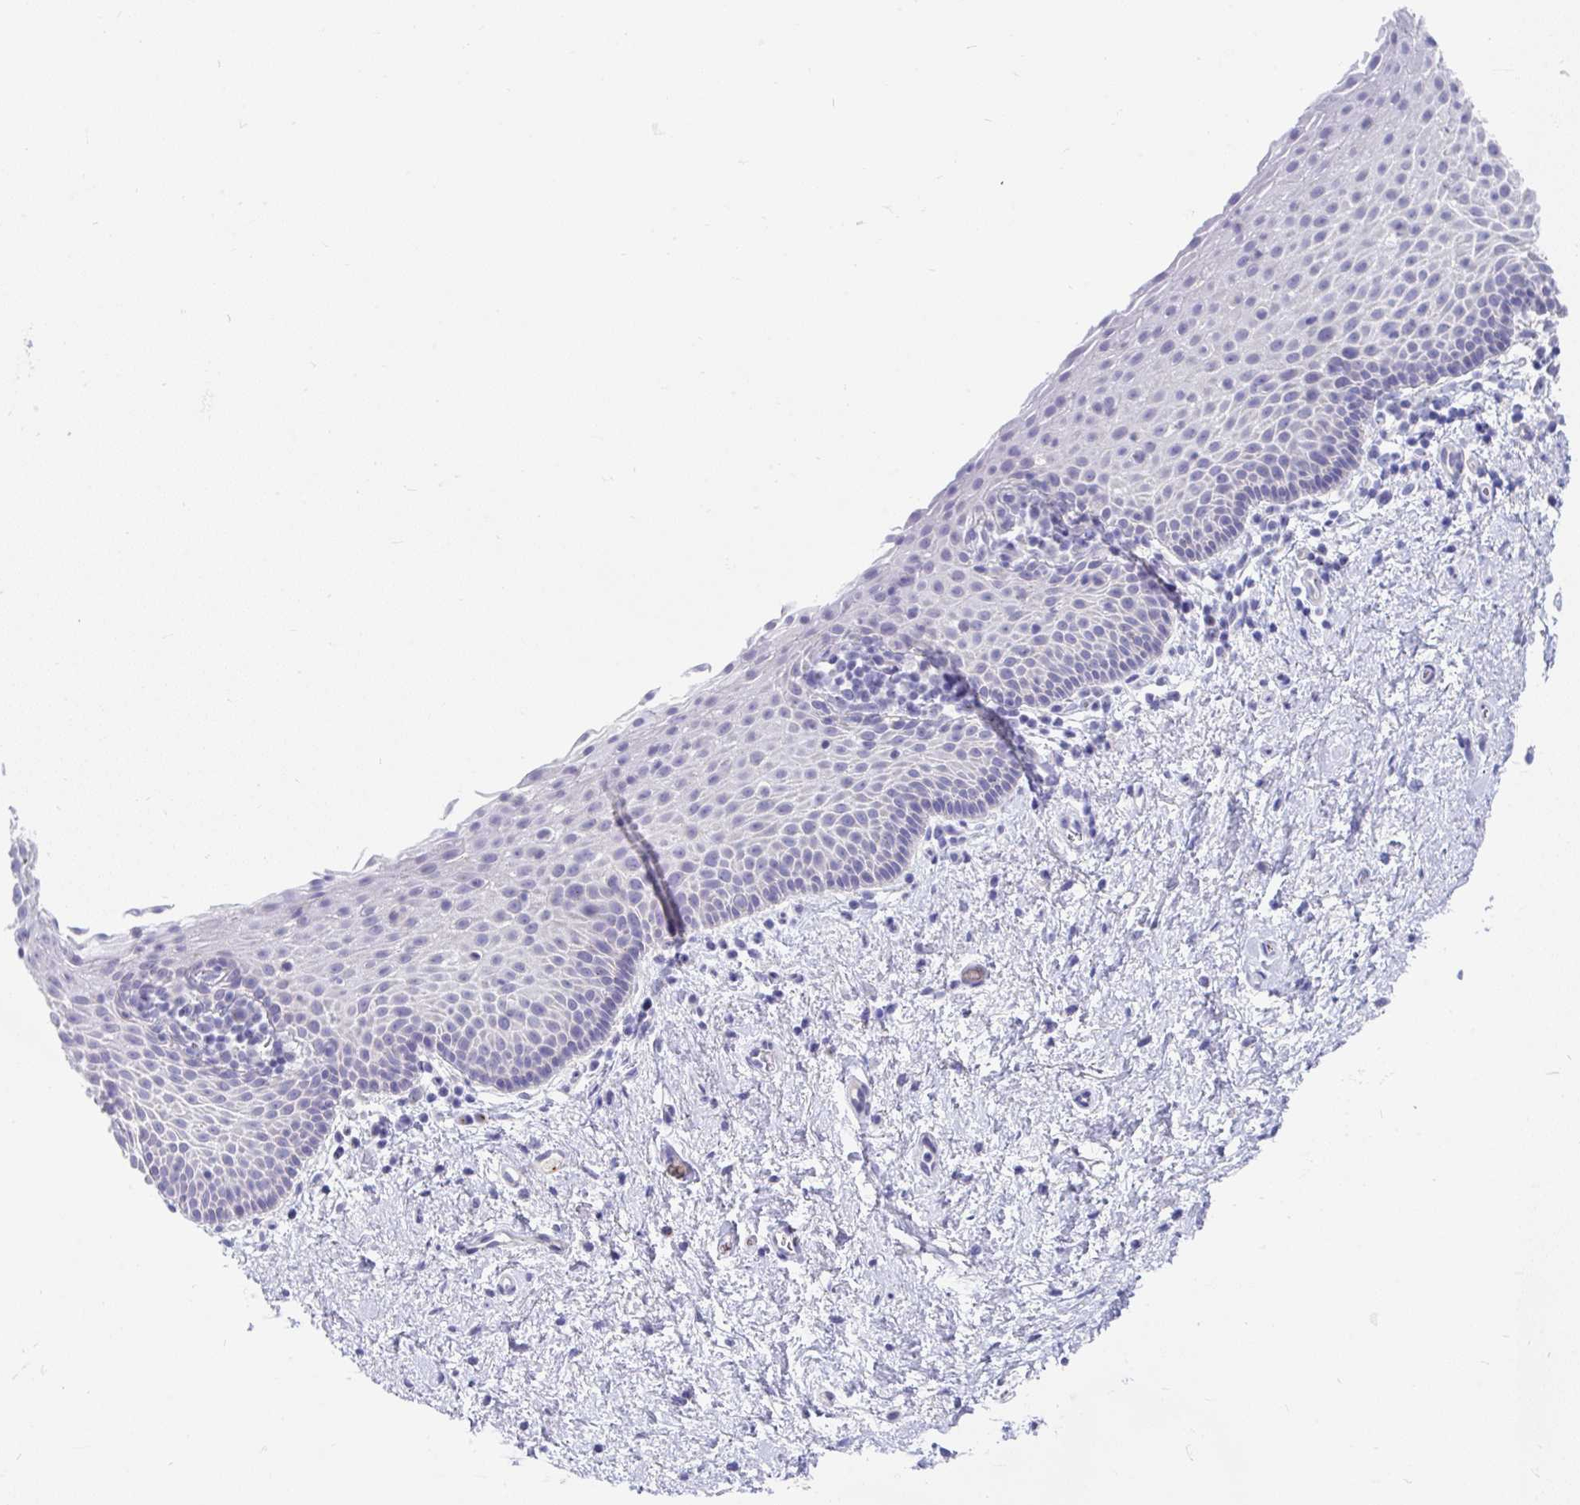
{"staining": {"intensity": "negative", "quantity": "none", "location": "none"}, "tissue": "vagina", "cell_type": "Squamous epithelial cells", "image_type": "normal", "snomed": [{"axis": "morphology", "description": "Normal tissue, NOS"}, {"axis": "topography", "description": "Vagina"}], "caption": "Immunohistochemical staining of unremarkable vagina shows no significant expression in squamous epithelial cells.", "gene": "CCSAP", "patient": {"sex": "female", "age": 61}}